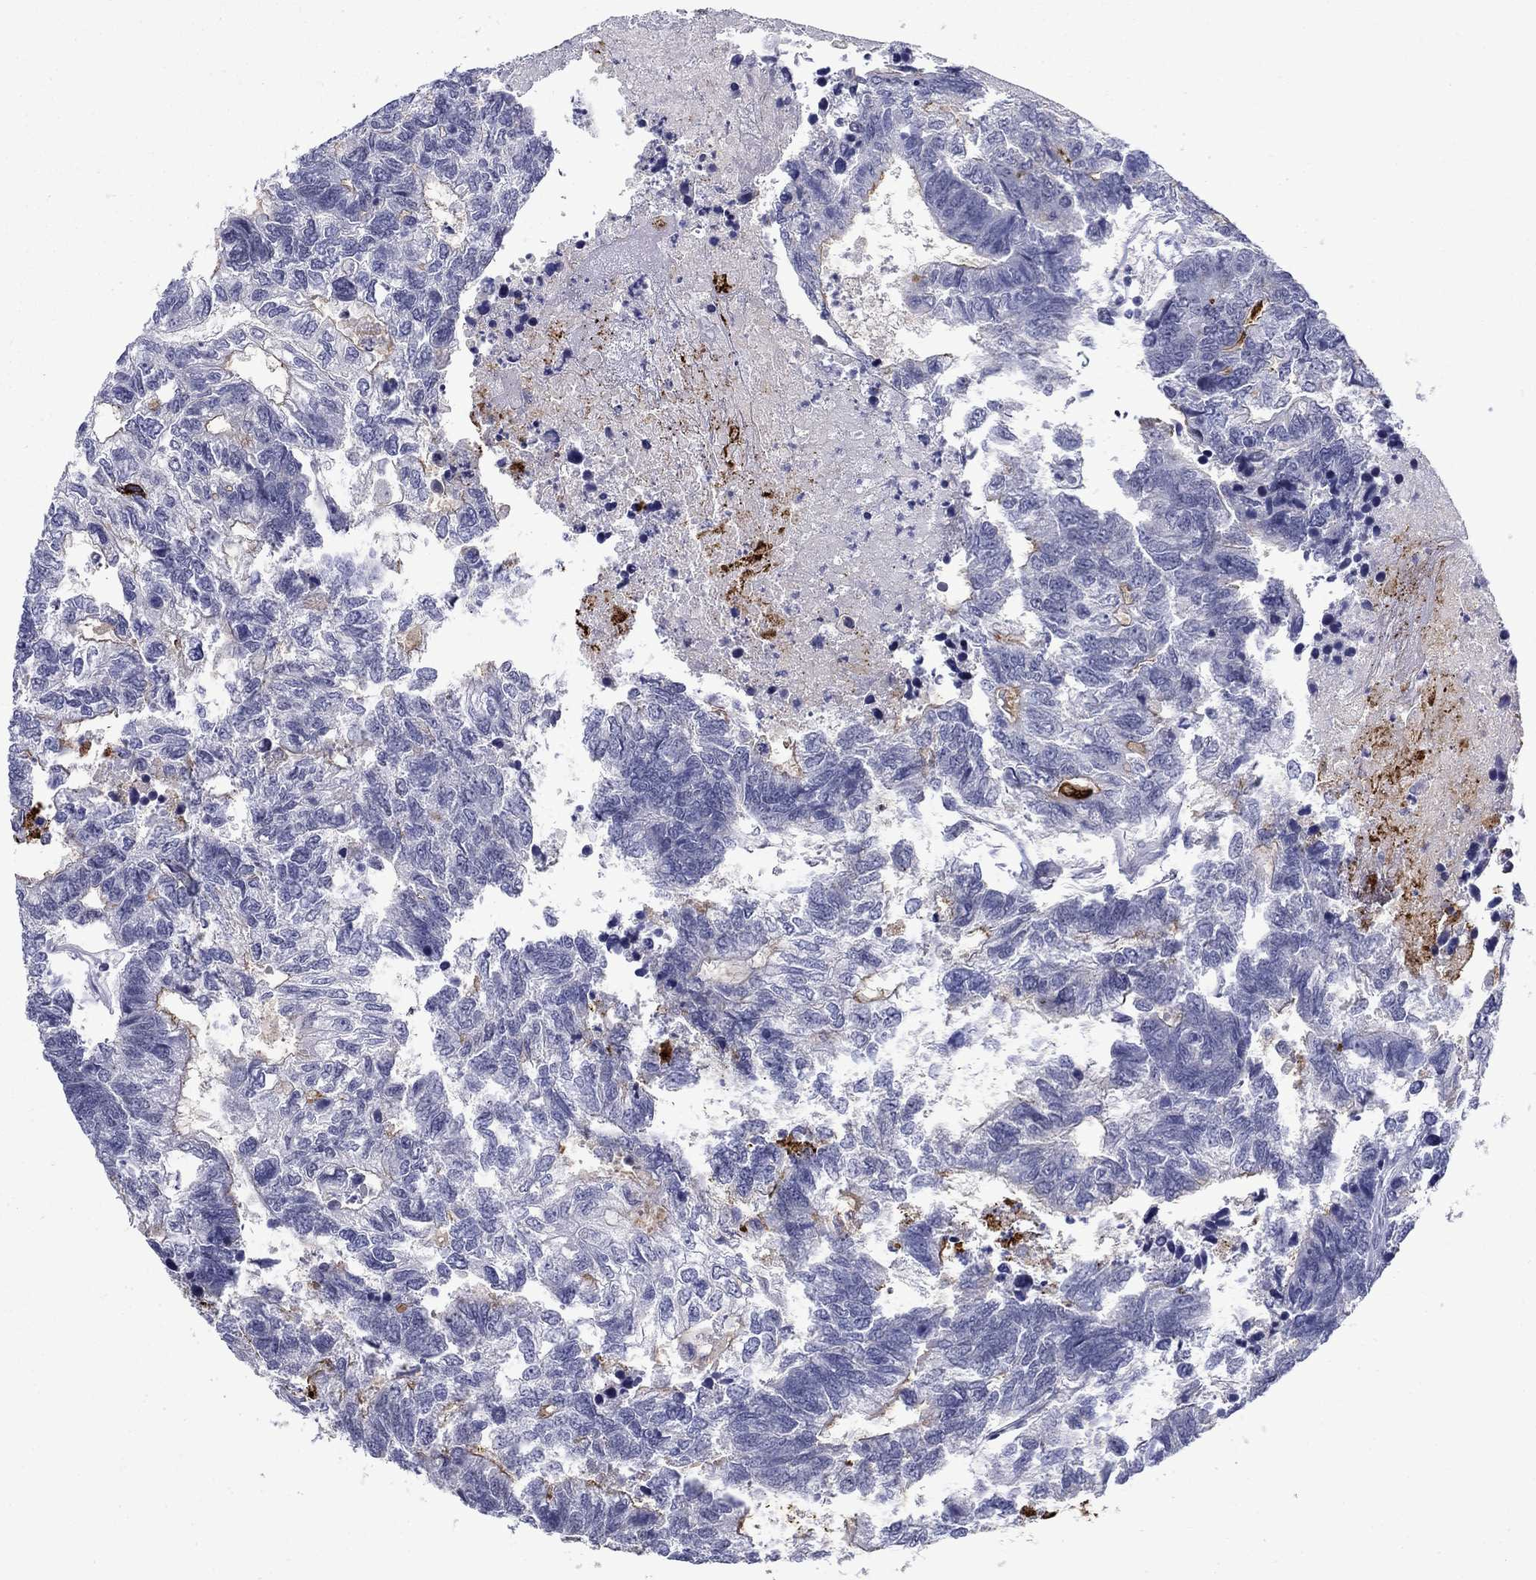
{"staining": {"intensity": "strong", "quantity": "<25%", "location": "cytoplasmic/membranous"}, "tissue": "colorectal cancer", "cell_type": "Tumor cells", "image_type": "cancer", "snomed": [{"axis": "morphology", "description": "Adenocarcinoma, NOS"}, {"axis": "topography", "description": "Colon"}], "caption": "Immunohistochemical staining of colorectal cancer (adenocarcinoma) reveals strong cytoplasmic/membranous protein expression in about <25% of tumor cells. (DAB = brown stain, brightfield microscopy at high magnification).", "gene": "C4orf19", "patient": {"sex": "female", "age": 48}}